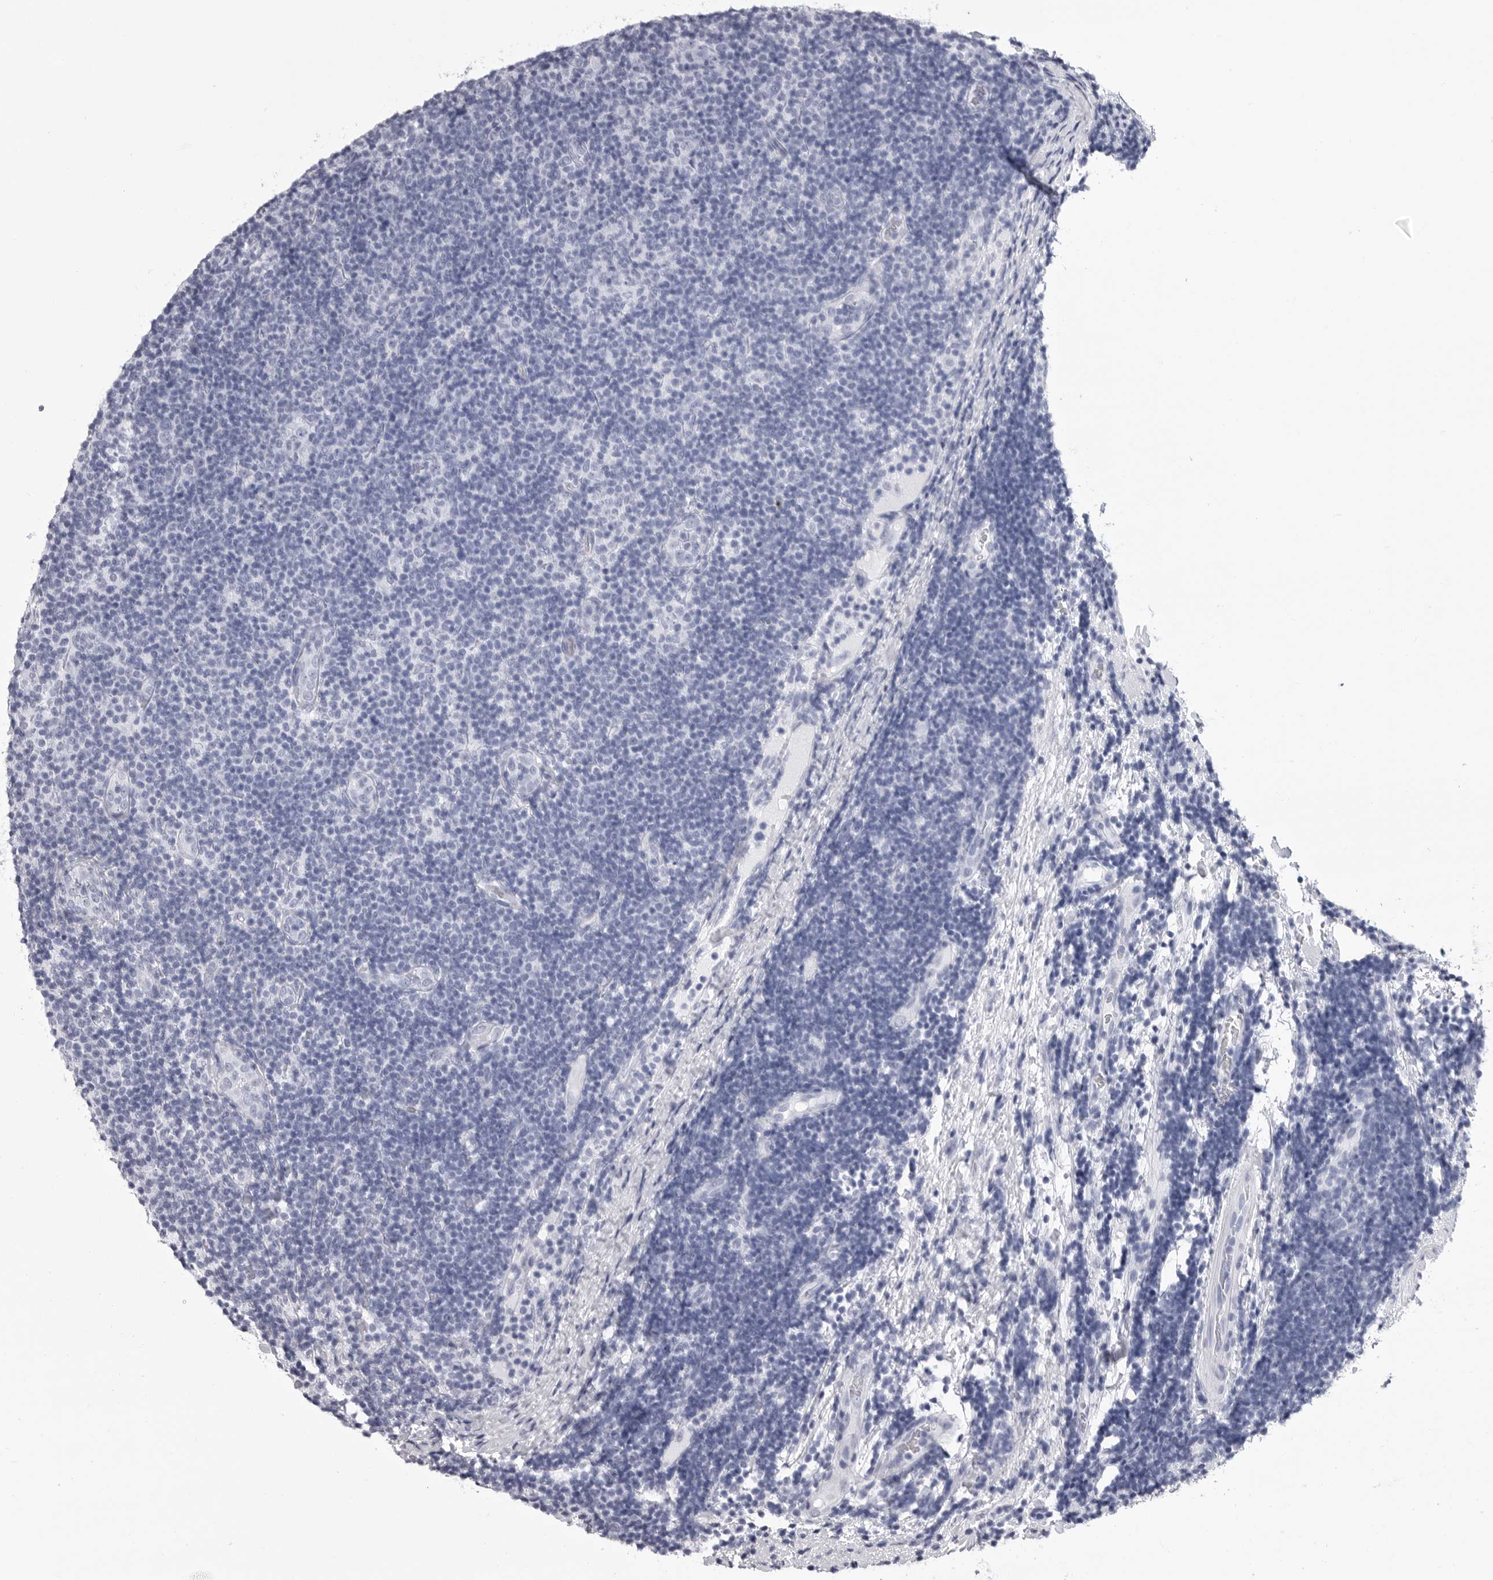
{"staining": {"intensity": "negative", "quantity": "none", "location": "none"}, "tissue": "lymphoma", "cell_type": "Tumor cells", "image_type": "cancer", "snomed": [{"axis": "morphology", "description": "Malignant lymphoma, non-Hodgkin's type, Low grade"}, {"axis": "topography", "description": "Lymph node"}], "caption": "High power microscopy histopathology image of an immunohistochemistry histopathology image of lymphoma, revealing no significant positivity in tumor cells.", "gene": "LGALS4", "patient": {"sex": "male", "age": 83}}